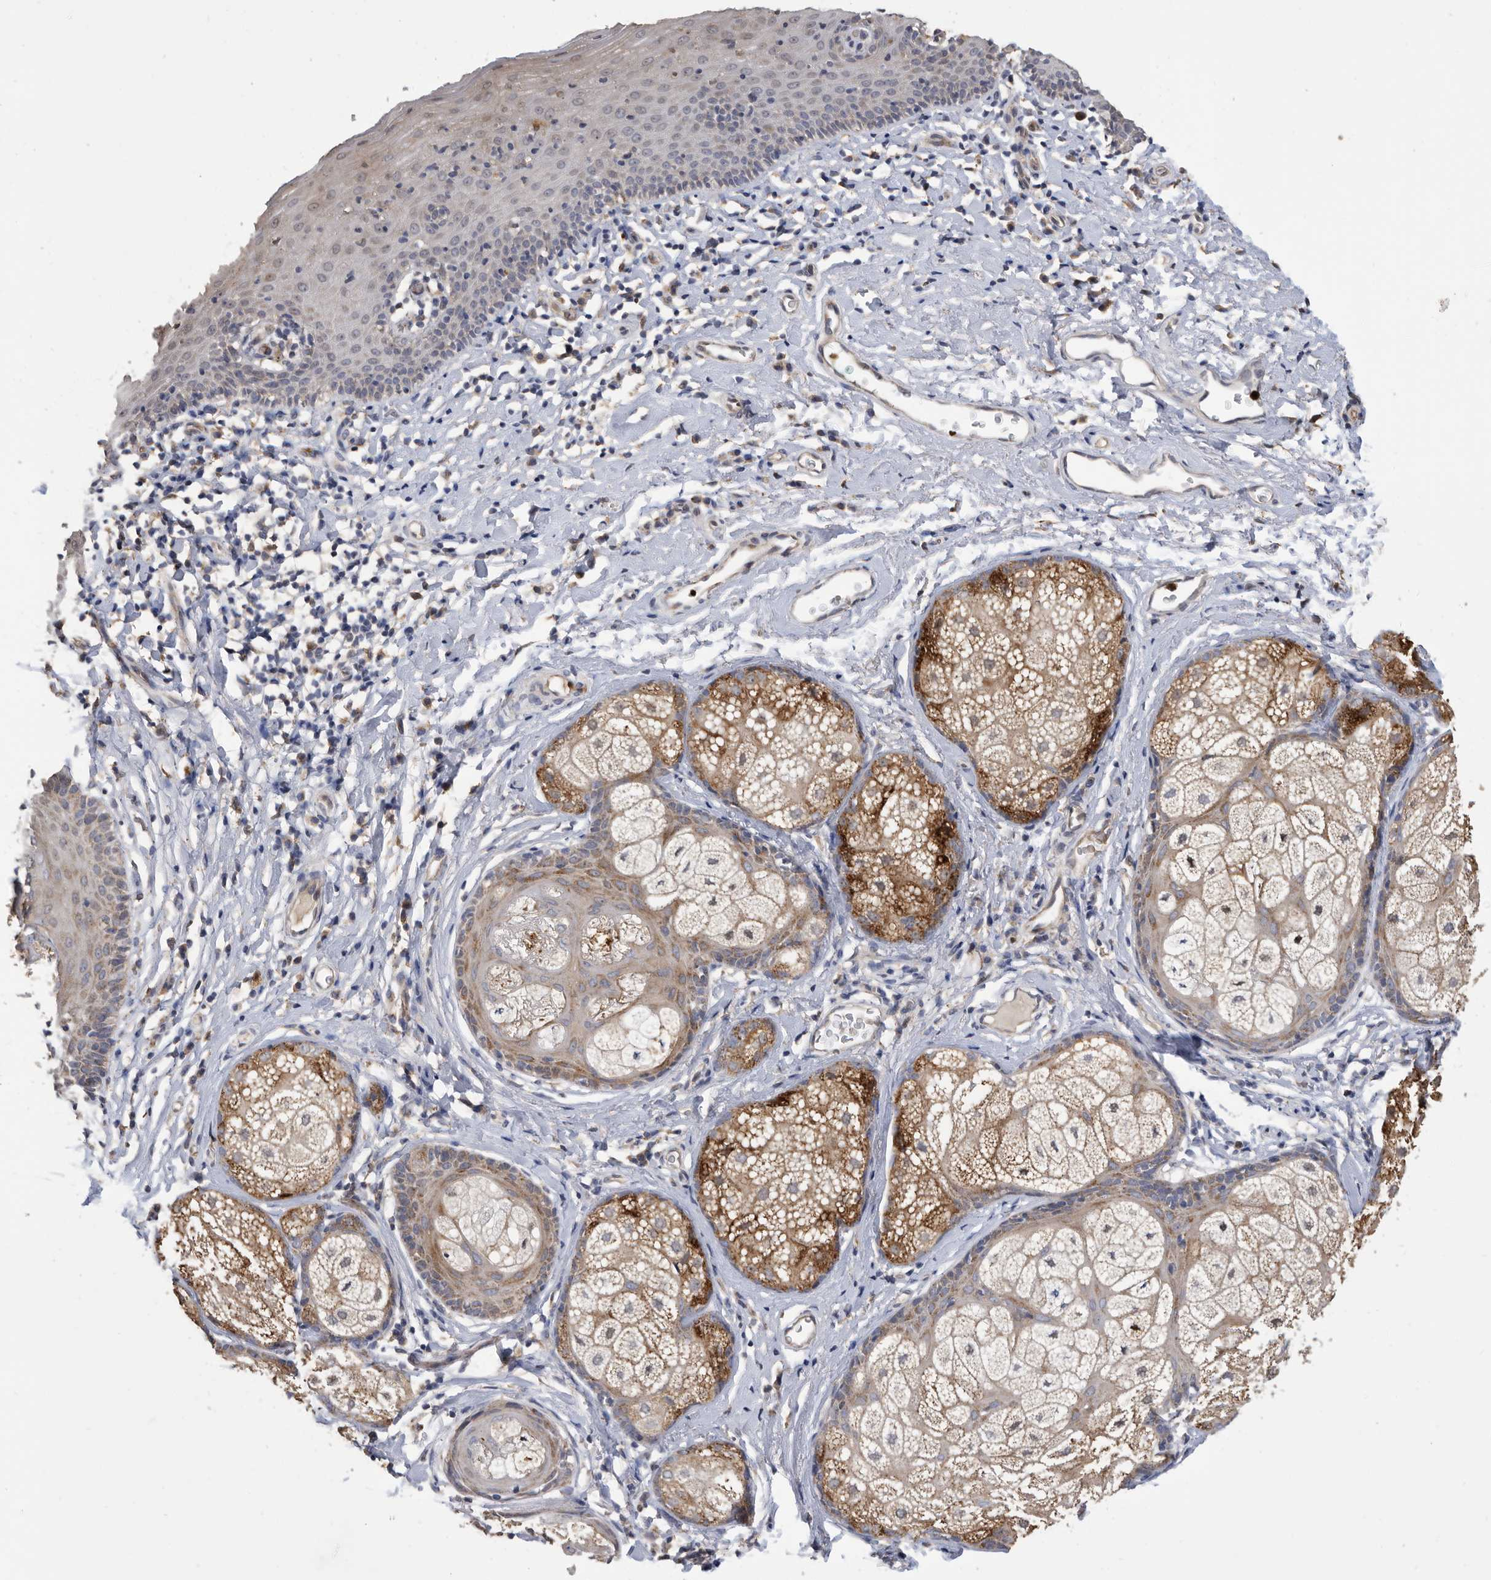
{"staining": {"intensity": "moderate", "quantity": "<25%", "location": "cytoplasmic/membranous"}, "tissue": "skin", "cell_type": "Epidermal cells", "image_type": "normal", "snomed": [{"axis": "morphology", "description": "Normal tissue, NOS"}, {"axis": "topography", "description": "Vulva"}], "caption": "Immunohistochemical staining of benign skin displays moderate cytoplasmic/membranous protein positivity in about <25% of epidermal cells. The staining was performed using DAB, with brown indicating positive protein expression. Nuclei are stained blue with hematoxylin.", "gene": "CRISPLD2", "patient": {"sex": "female", "age": 66}}